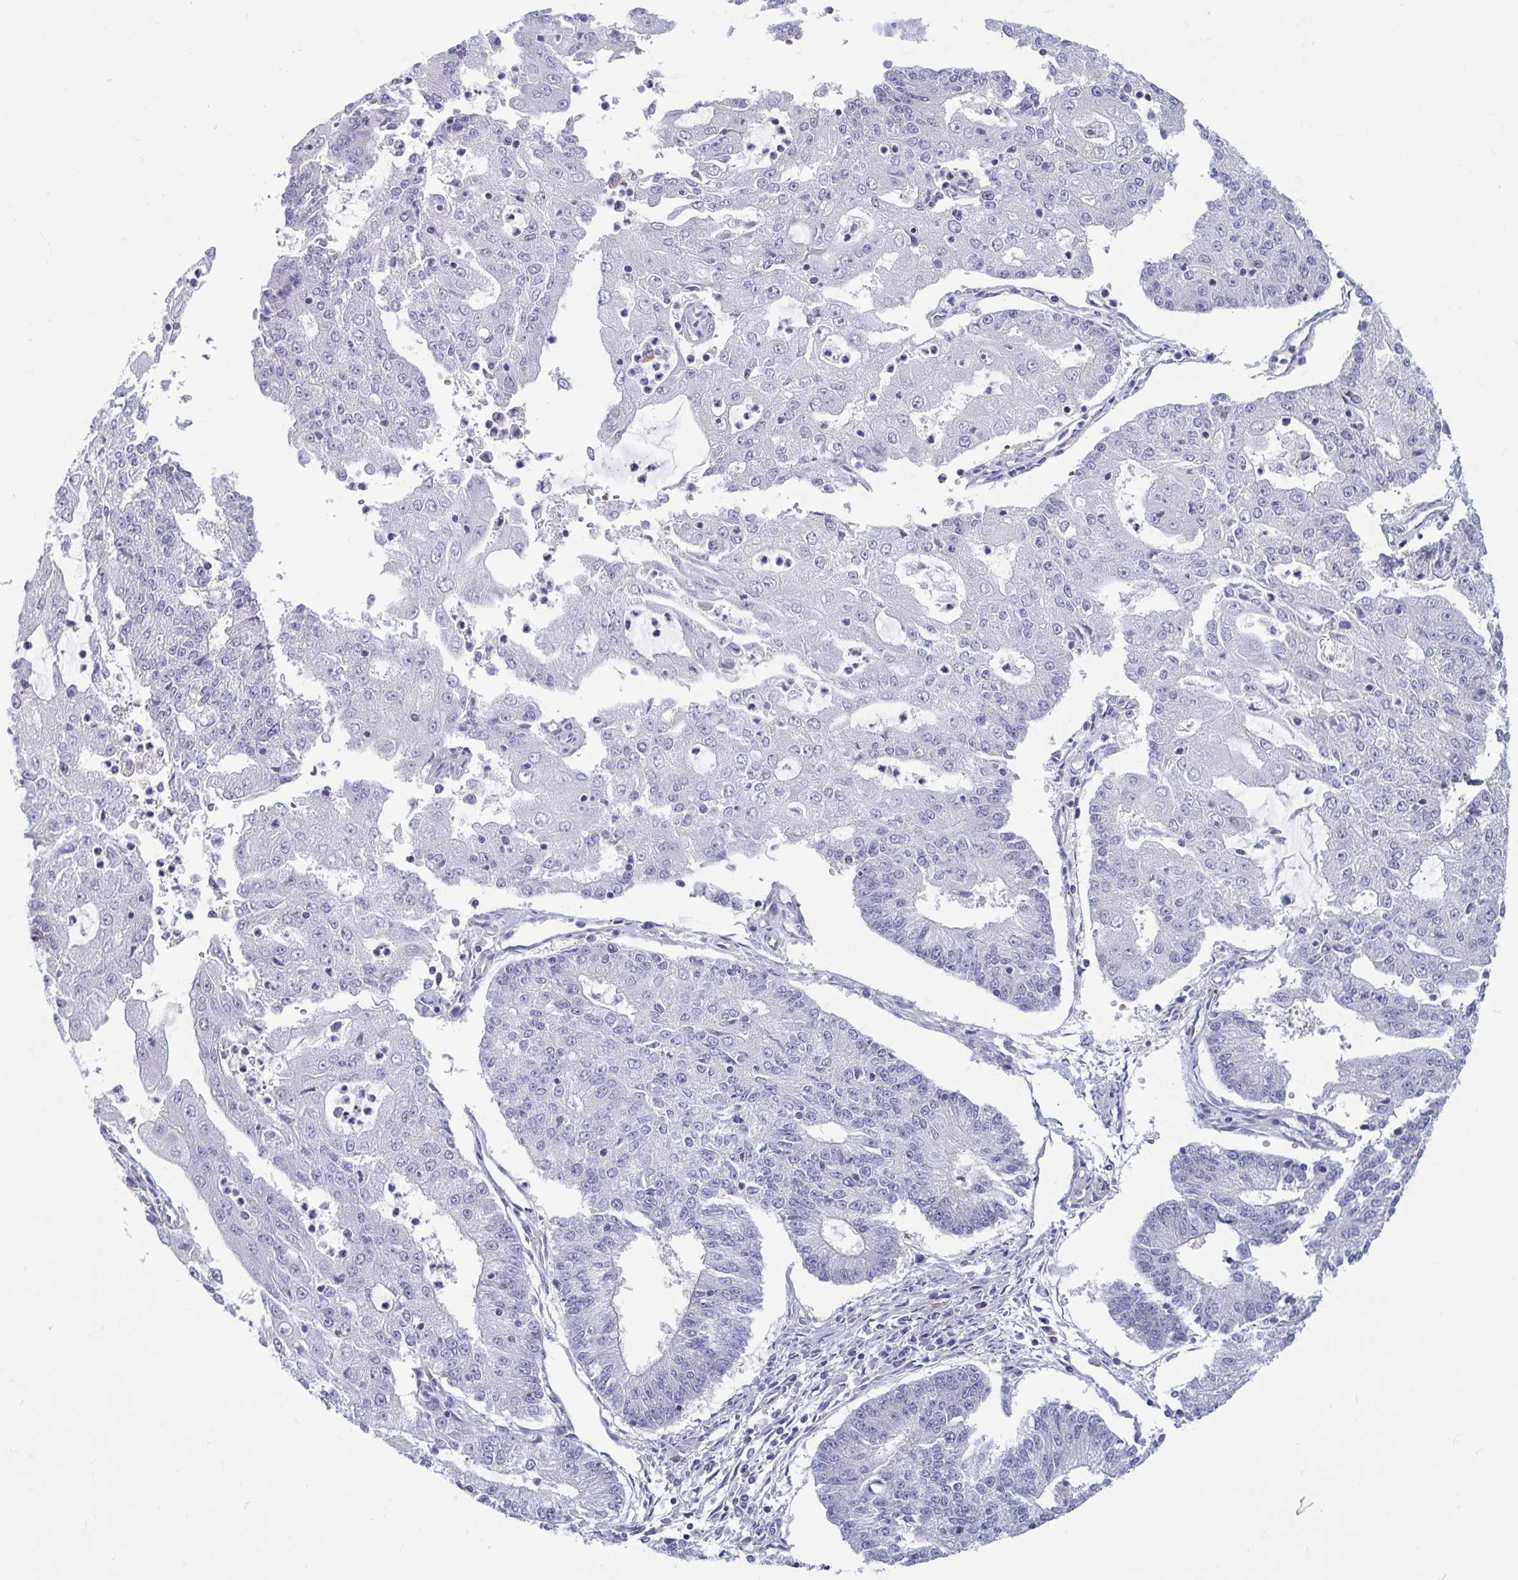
{"staining": {"intensity": "negative", "quantity": "none", "location": "none"}, "tissue": "endometrial cancer", "cell_type": "Tumor cells", "image_type": "cancer", "snomed": [{"axis": "morphology", "description": "Adenocarcinoma, NOS"}, {"axis": "topography", "description": "Endometrium"}], "caption": "Protein analysis of adenocarcinoma (endometrial) displays no significant expression in tumor cells.", "gene": "LRRC38", "patient": {"sex": "female", "age": 56}}